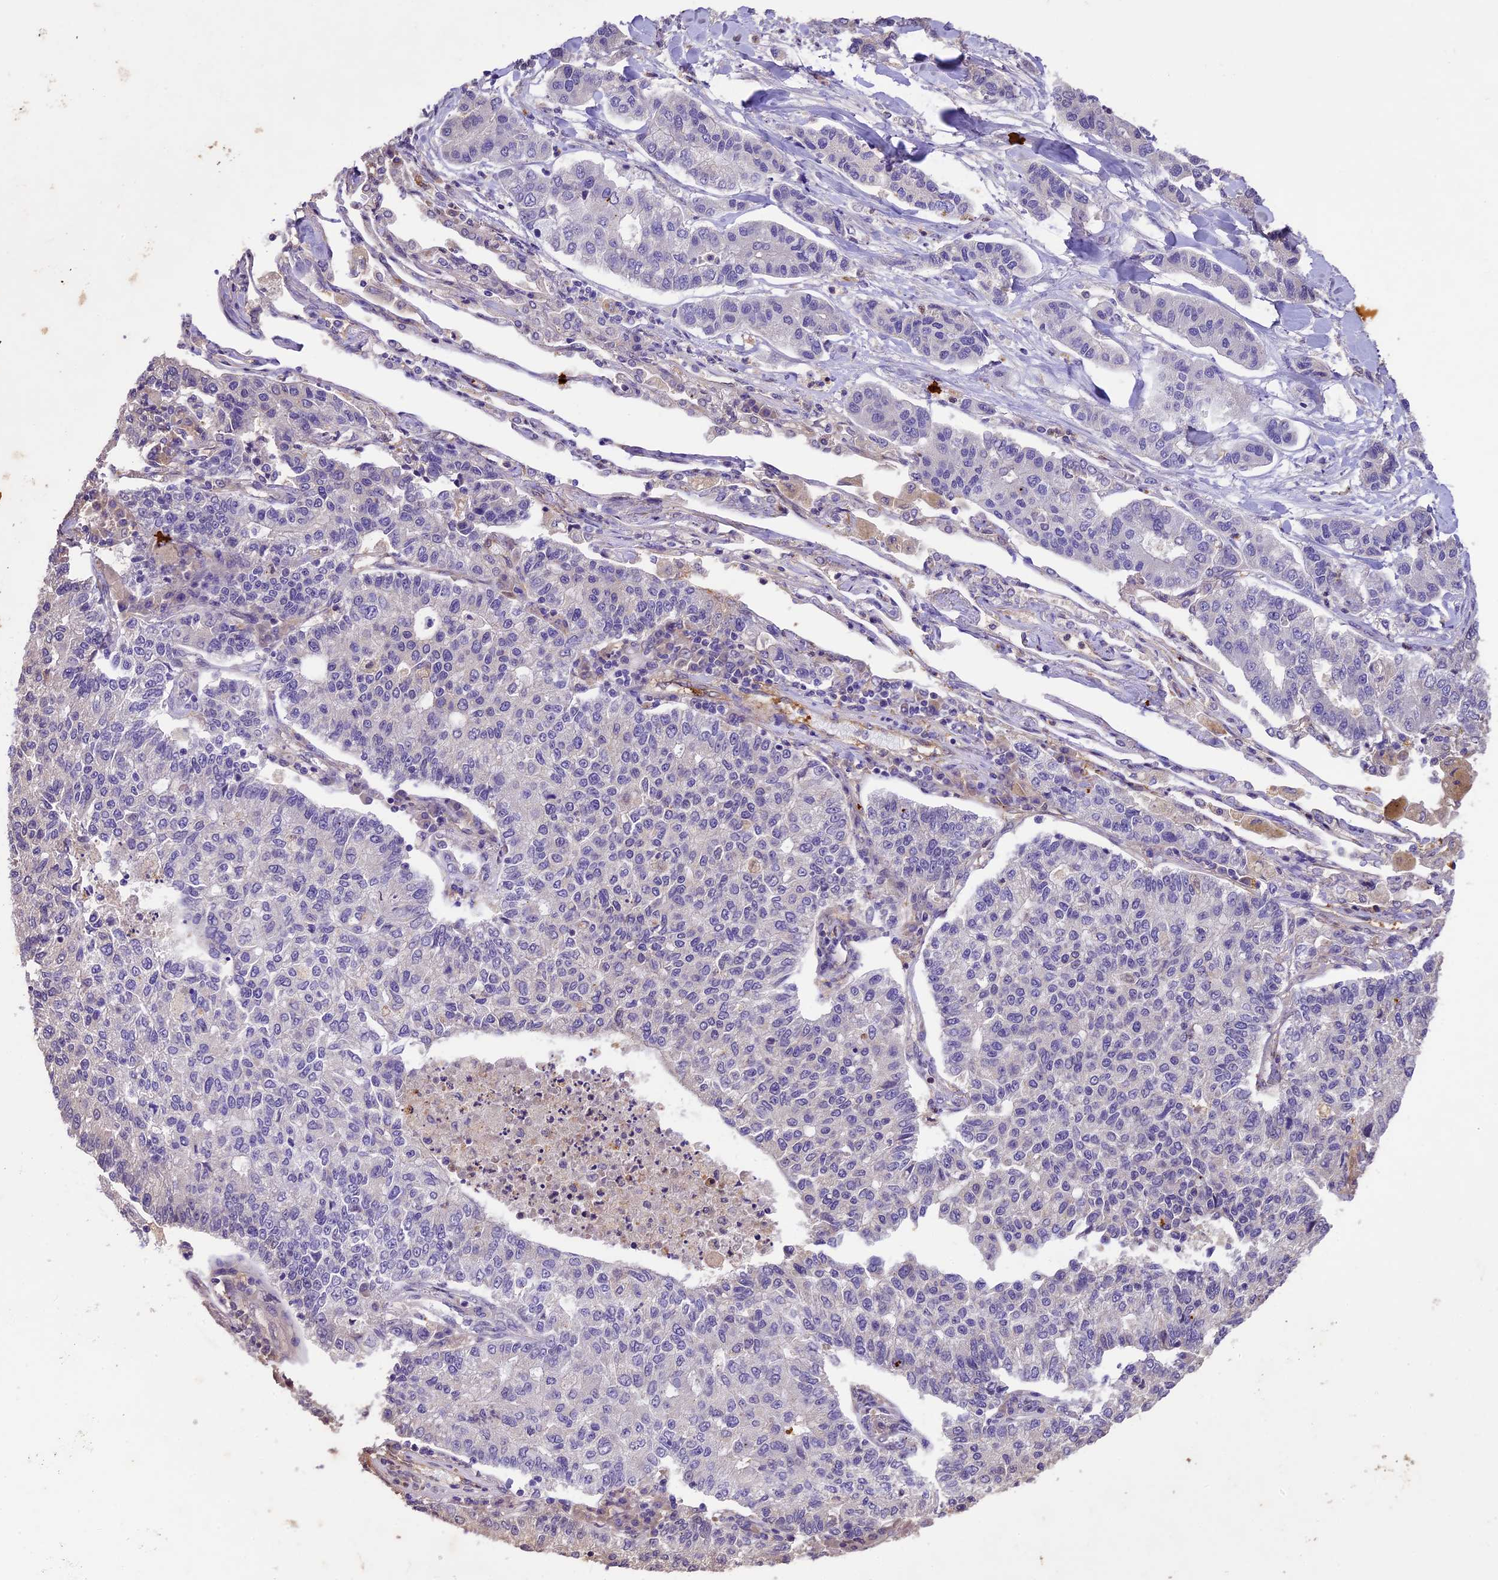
{"staining": {"intensity": "negative", "quantity": "none", "location": "none"}, "tissue": "lung cancer", "cell_type": "Tumor cells", "image_type": "cancer", "snomed": [{"axis": "morphology", "description": "Adenocarcinoma, NOS"}, {"axis": "topography", "description": "Lung"}], "caption": "An image of human lung cancer (adenocarcinoma) is negative for staining in tumor cells. The staining was performed using DAB (3,3'-diaminobenzidine) to visualize the protein expression in brown, while the nuclei were stained in blue with hematoxylin (Magnification: 20x).", "gene": "NEK8", "patient": {"sex": "male", "age": 49}}